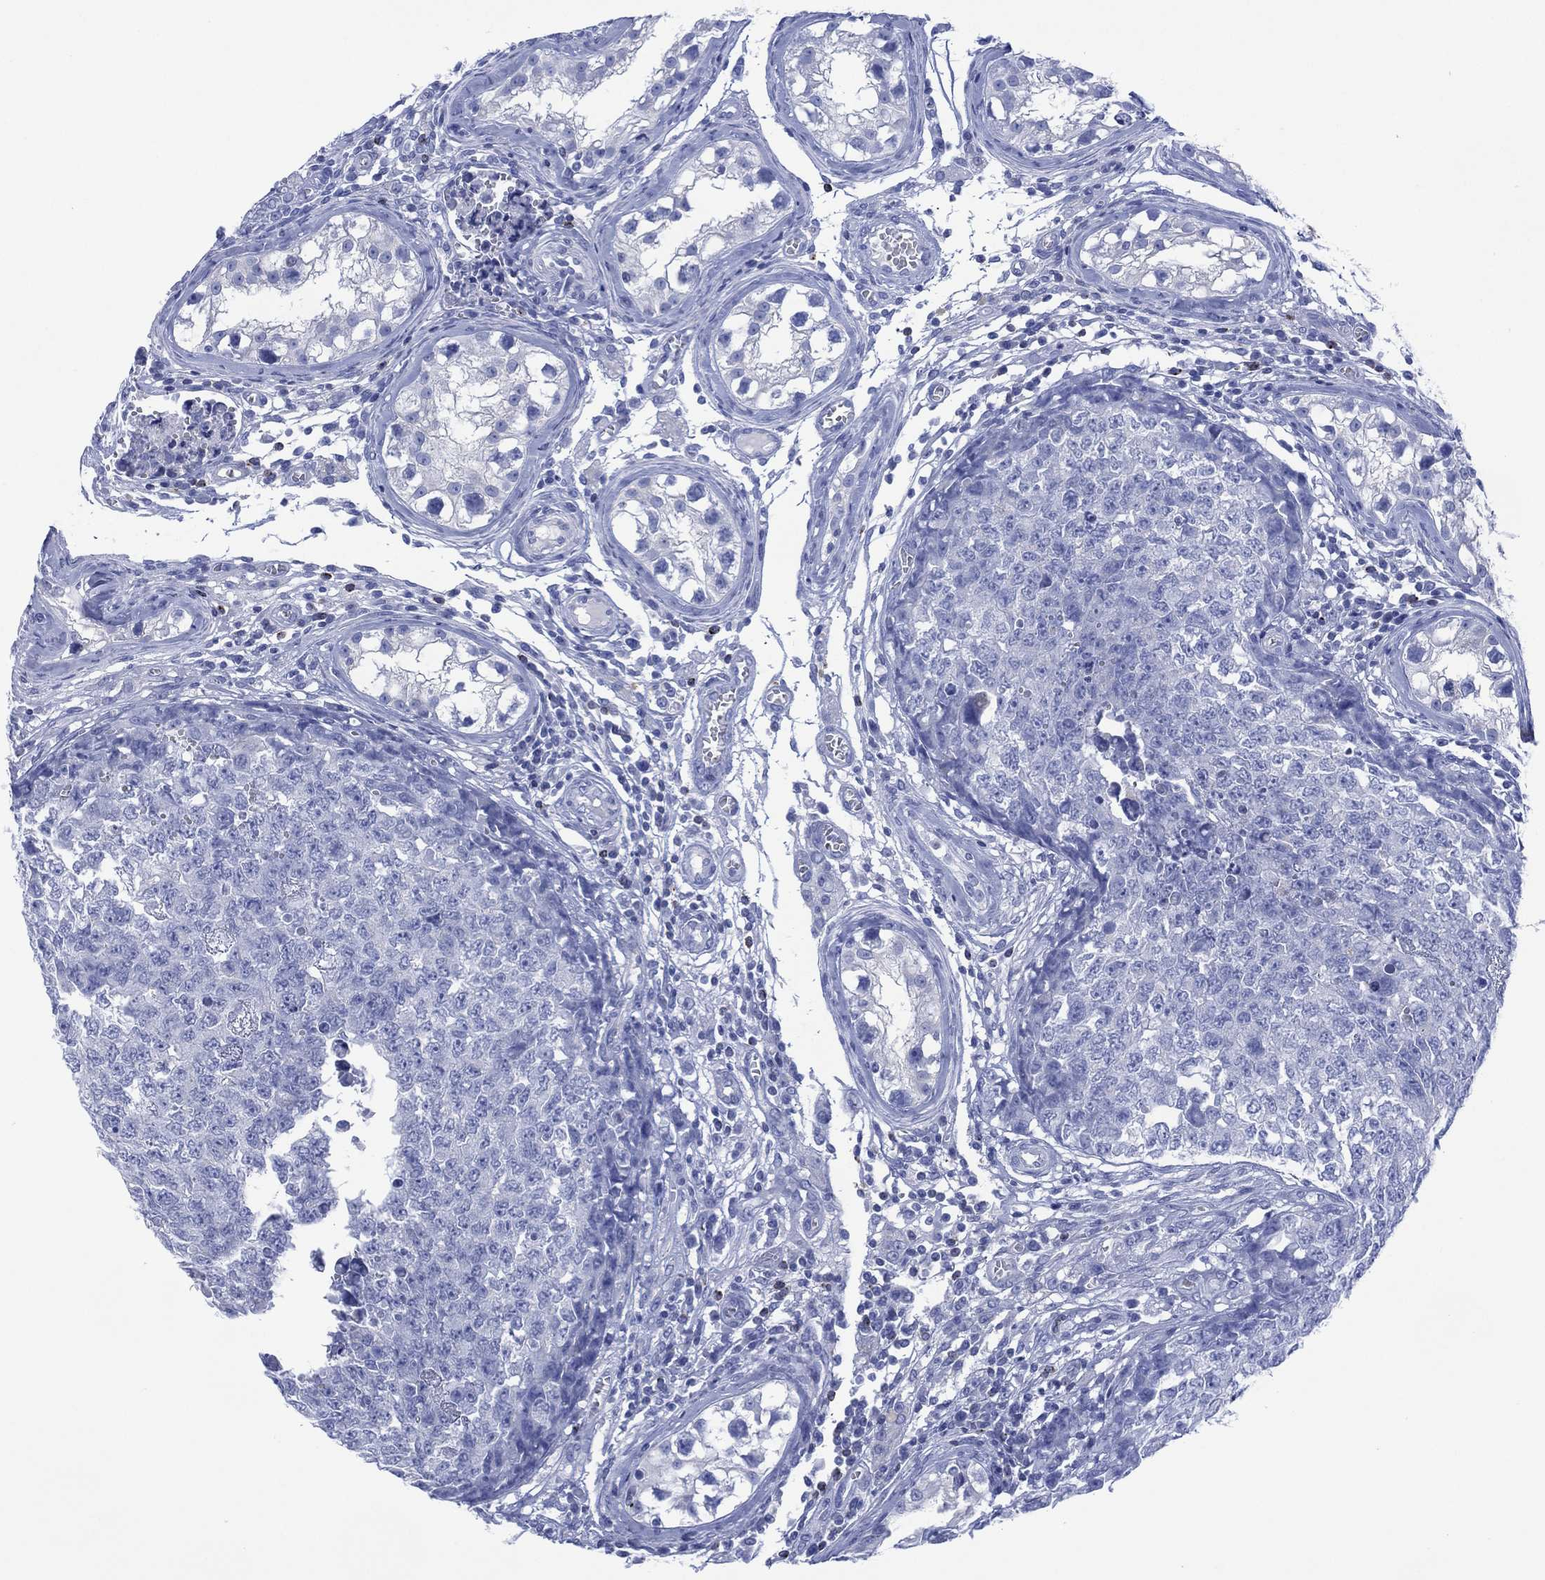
{"staining": {"intensity": "negative", "quantity": "none", "location": "none"}, "tissue": "testis cancer", "cell_type": "Tumor cells", "image_type": "cancer", "snomed": [{"axis": "morphology", "description": "Carcinoma, Embryonal, NOS"}, {"axis": "topography", "description": "Testis"}], "caption": "Human testis cancer stained for a protein using immunohistochemistry reveals no staining in tumor cells.", "gene": "DPP4", "patient": {"sex": "male", "age": 23}}